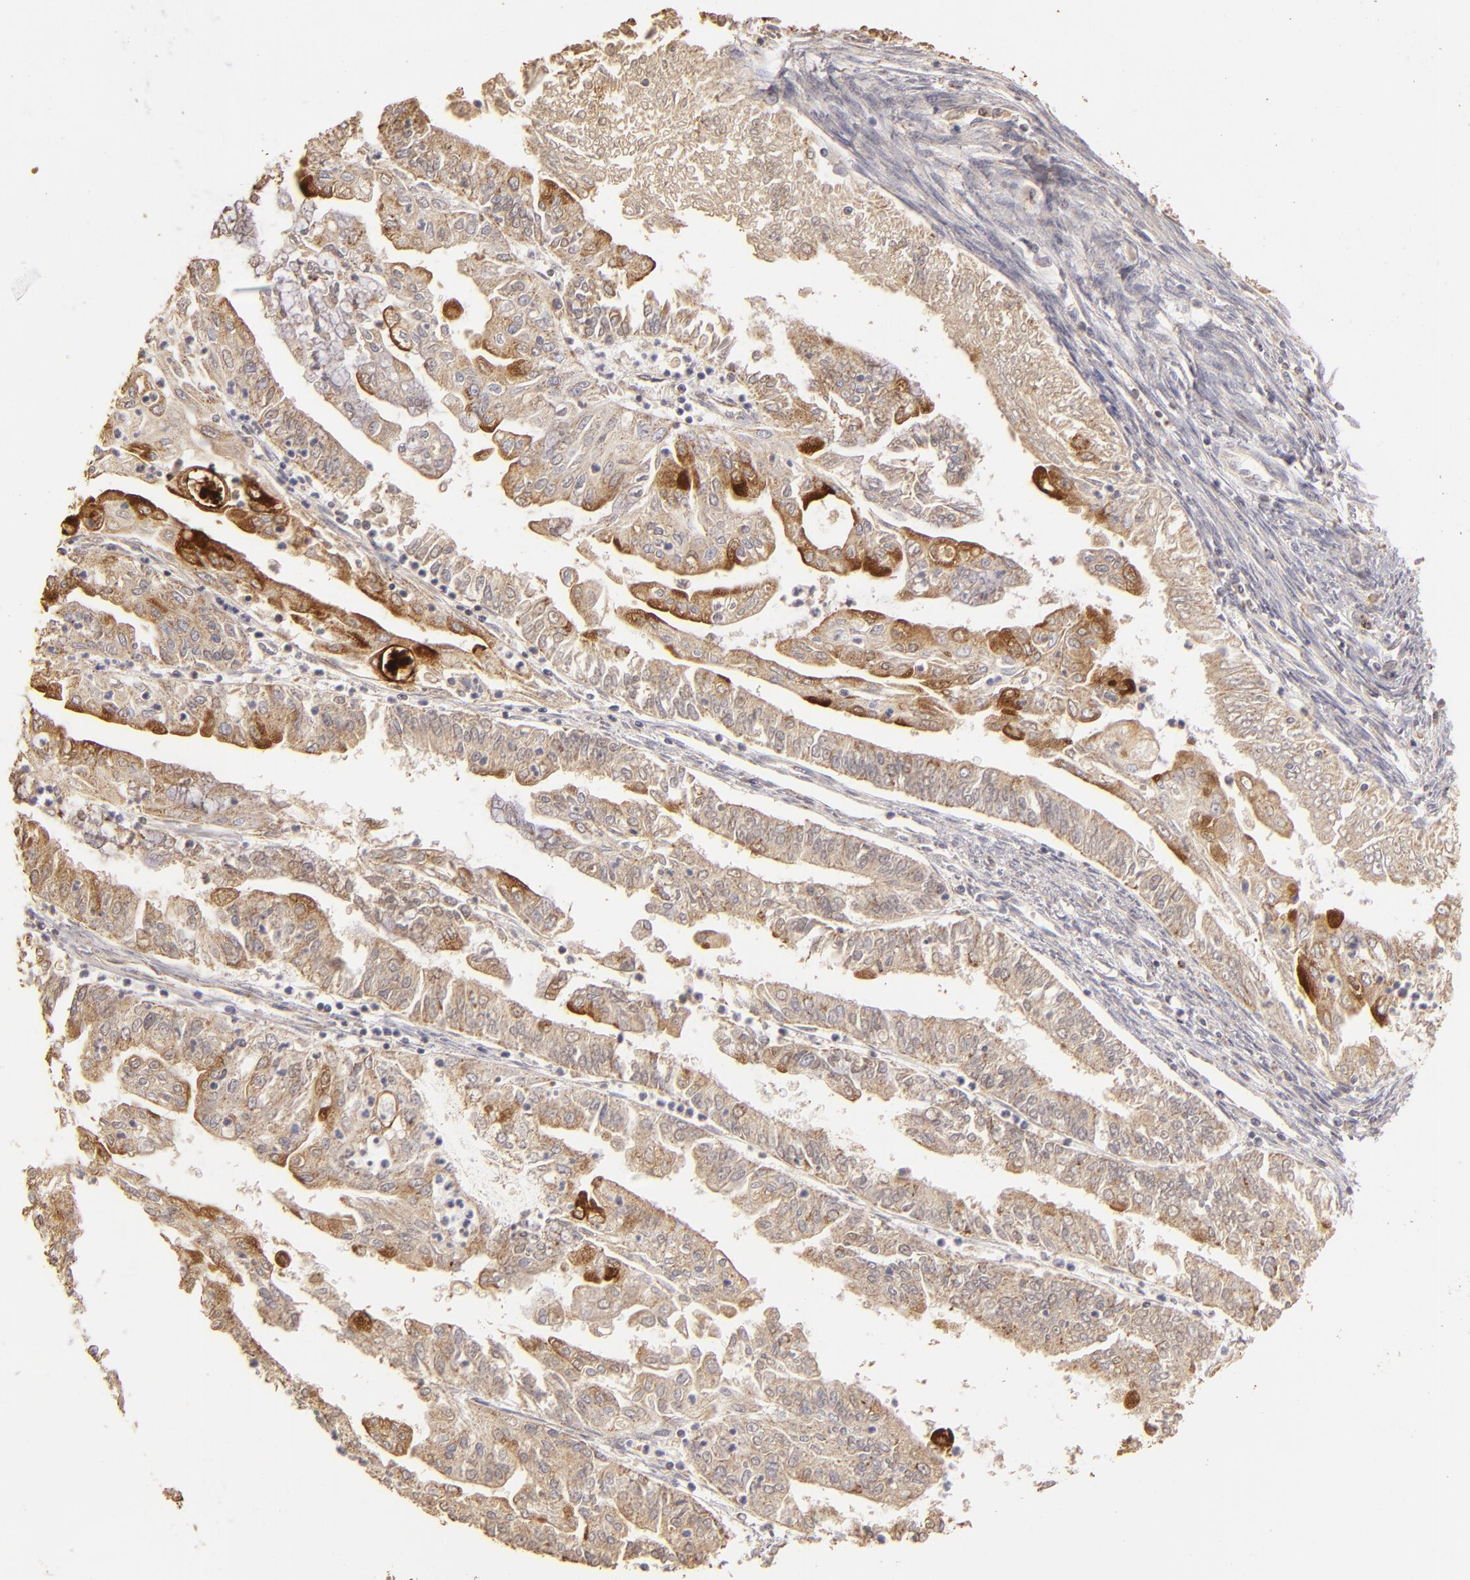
{"staining": {"intensity": "moderate", "quantity": "<25%", "location": "cytoplasmic/membranous"}, "tissue": "endometrial cancer", "cell_type": "Tumor cells", "image_type": "cancer", "snomed": [{"axis": "morphology", "description": "Adenocarcinoma, NOS"}, {"axis": "topography", "description": "Endometrium"}], "caption": "Immunohistochemical staining of human endometrial adenocarcinoma reveals low levels of moderate cytoplasmic/membranous protein expression in about <25% of tumor cells.", "gene": "CFB", "patient": {"sex": "female", "age": 75}}